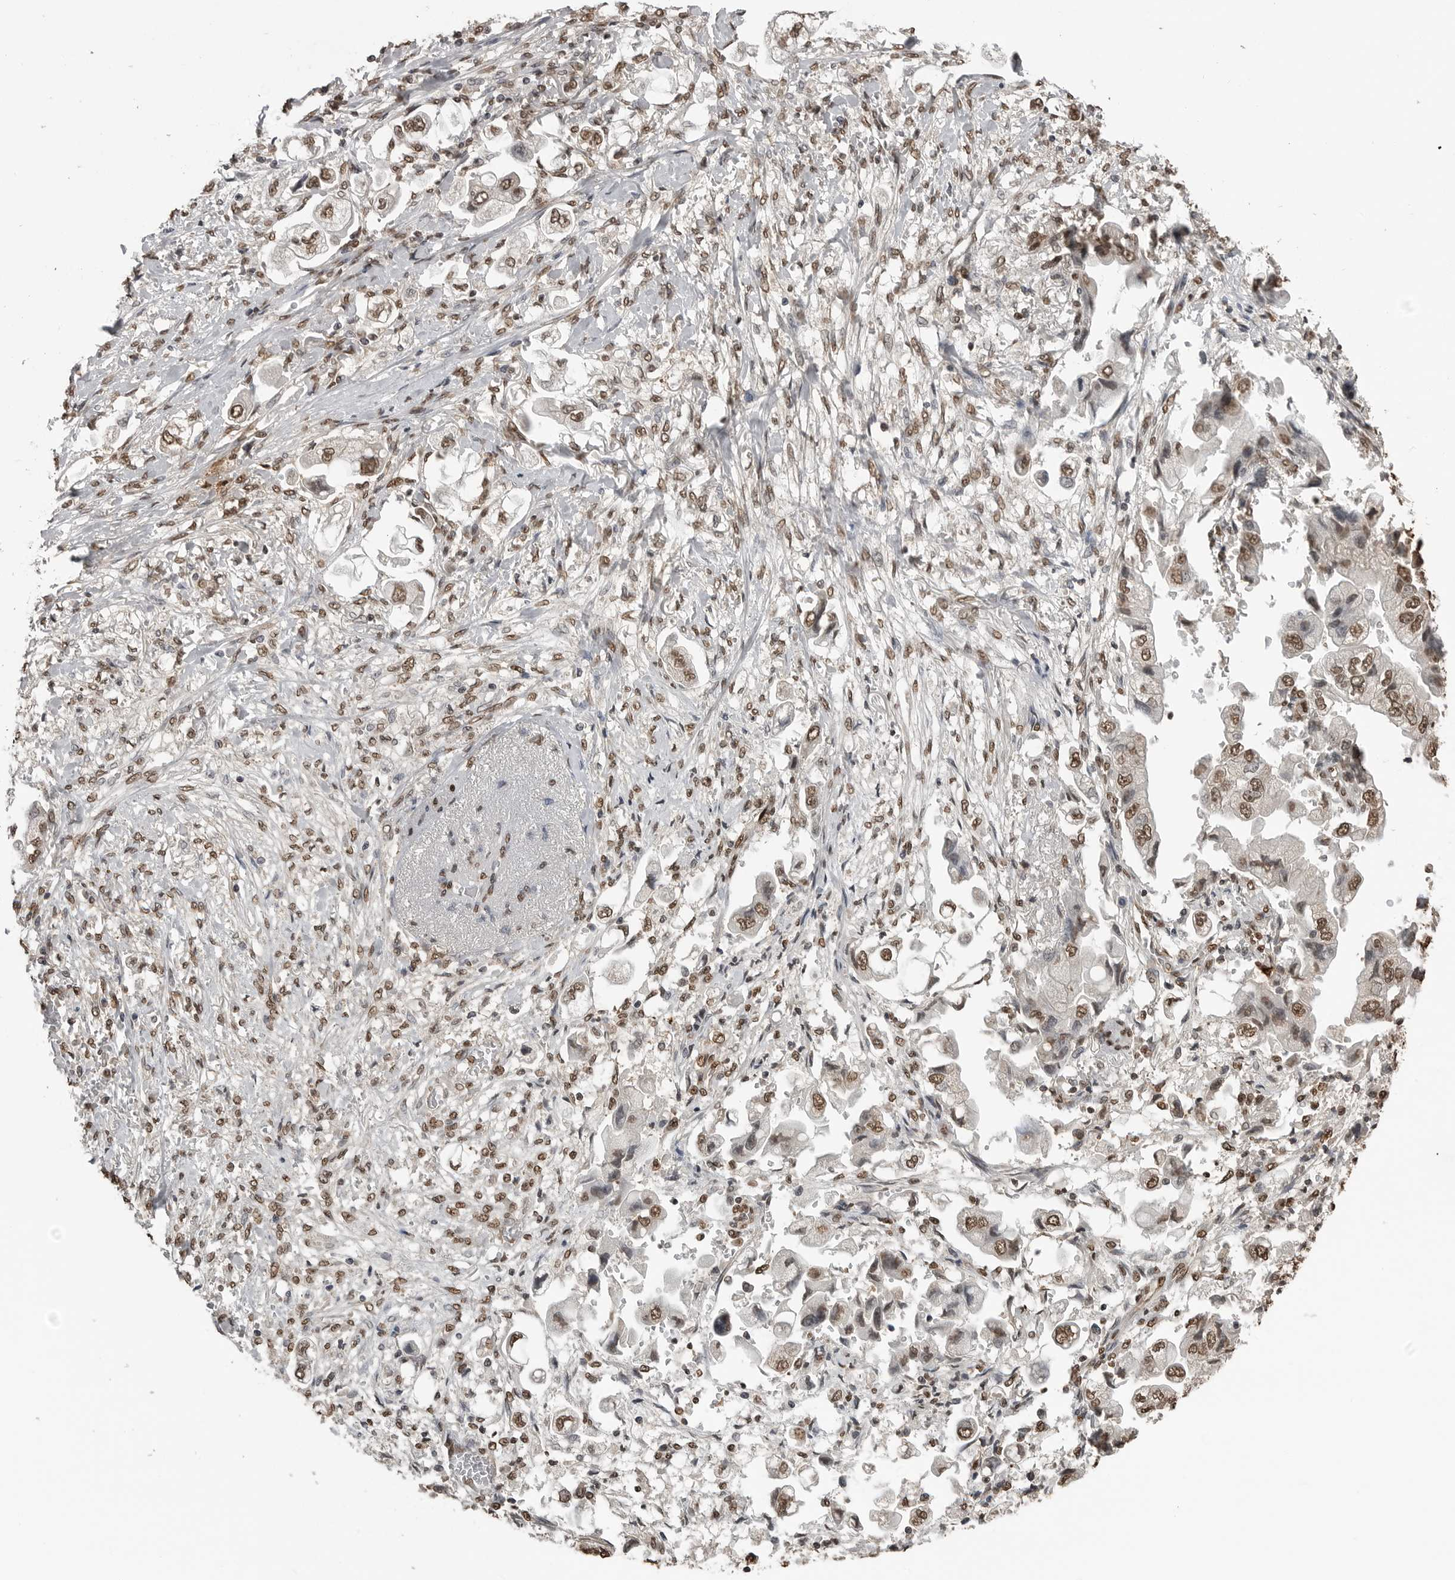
{"staining": {"intensity": "weak", "quantity": ">75%", "location": "nuclear"}, "tissue": "stomach cancer", "cell_type": "Tumor cells", "image_type": "cancer", "snomed": [{"axis": "morphology", "description": "Adenocarcinoma, NOS"}, {"axis": "topography", "description": "Stomach"}], "caption": "Brown immunohistochemical staining in human stomach adenocarcinoma displays weak nuclear staining in approximately >75% of tumor cells.", "gene": "SMAD2", "patient": {"sex": "male", "age": 62}}